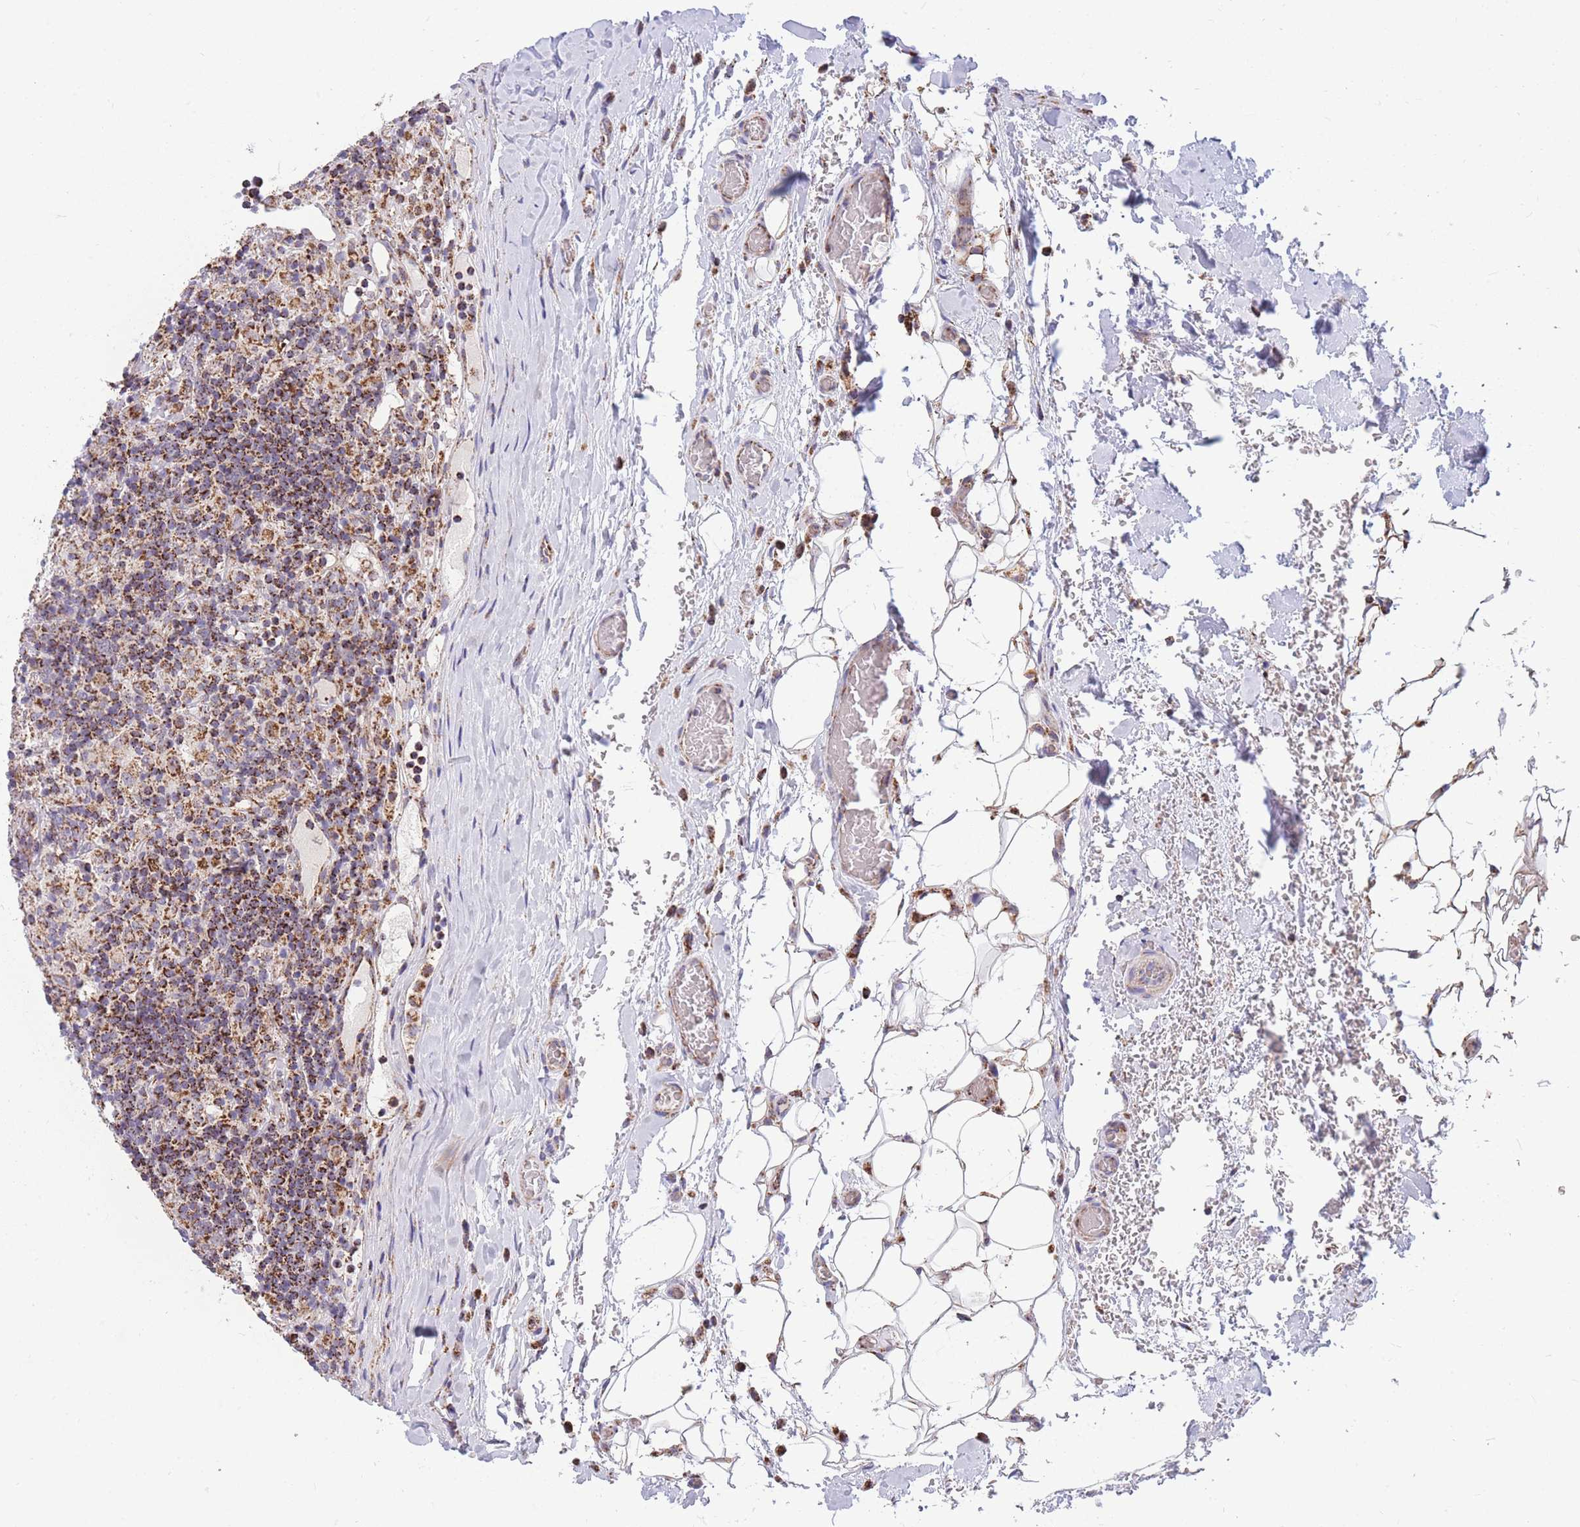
{"staining": {"intensity": "strong", "quantity": ">75%", "location": "cytoplasmic/membranous"}, "tissue": "lymphoma", "cell_type": "Tumor cells", "image_type": "cancer", "snomed": [{"axis": "morphology", "description": "Hodgkin's disease, NOS"}, {"axis": "topography", "description": "Lymph node"}], "caption": "Hodgkin's disease stained with DAB immunohistochemistry exhibits high levels of strong cytoplasmic/membranous staining in approximately >75% of tumor cells.", "gene": "DDX49", "patient": {"sex": "male", "age": 70}}